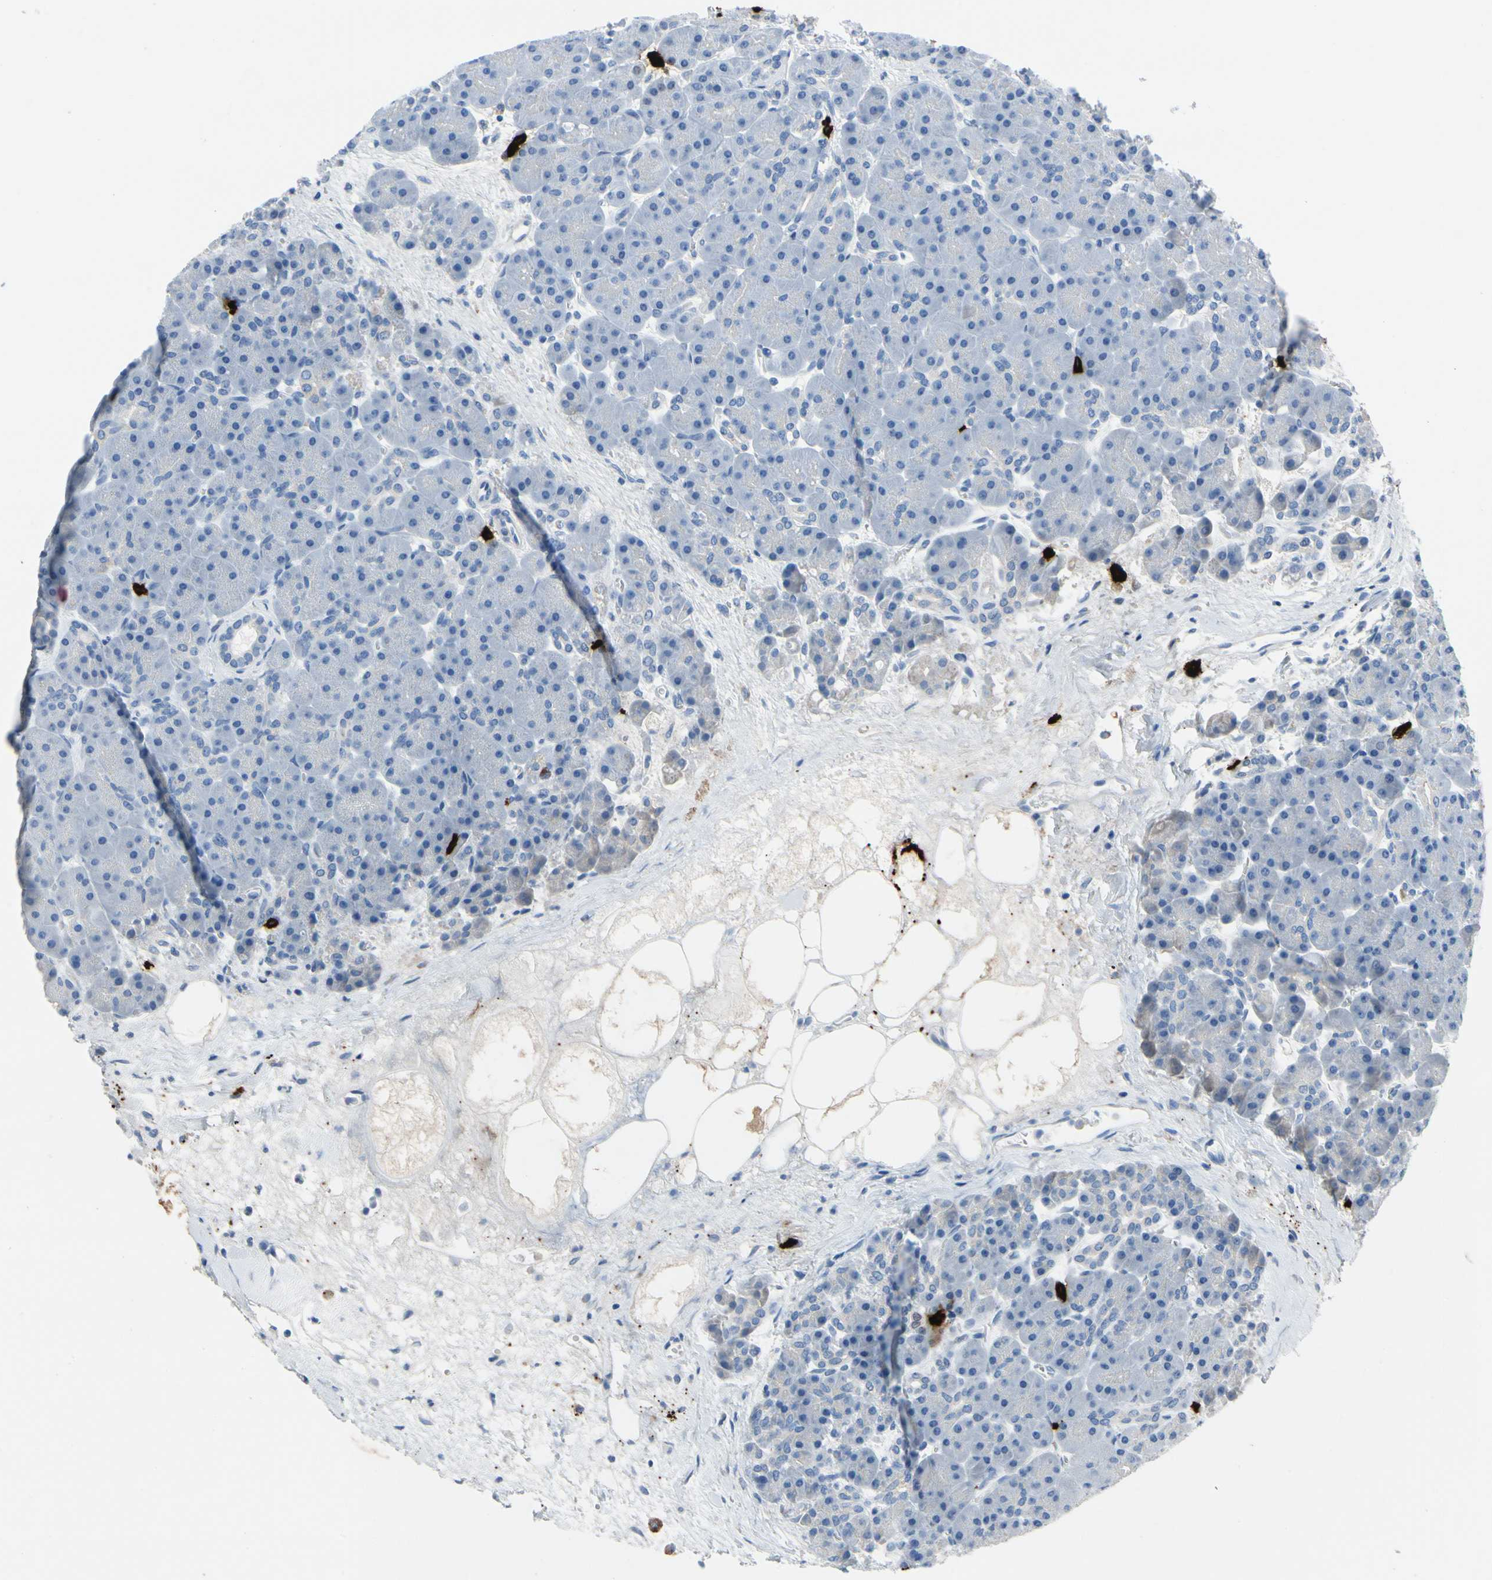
{"staining": {"intensity": "negative", "quantity": "none", "location": "none"}, "tissue": "pancreas", "cell_type": "Exocrine glandular cells", "image_type": "normal", "snomed": [{"axis": "morphology", "description": "Normal tissue, NOS"}, {"axis": "topography", "description": "Pancreas"}], "caption": "A high-resolution image shows immunohistochemistry staining of benign pancreas, which displays no significant staining in exocrine glandular cells. (DAB (3,3'-diaminobenzidine) immunohistochemistry (IHC), high magnification).", "gene": "CPA3", "patient": {"sex": "male", "age": 66}}